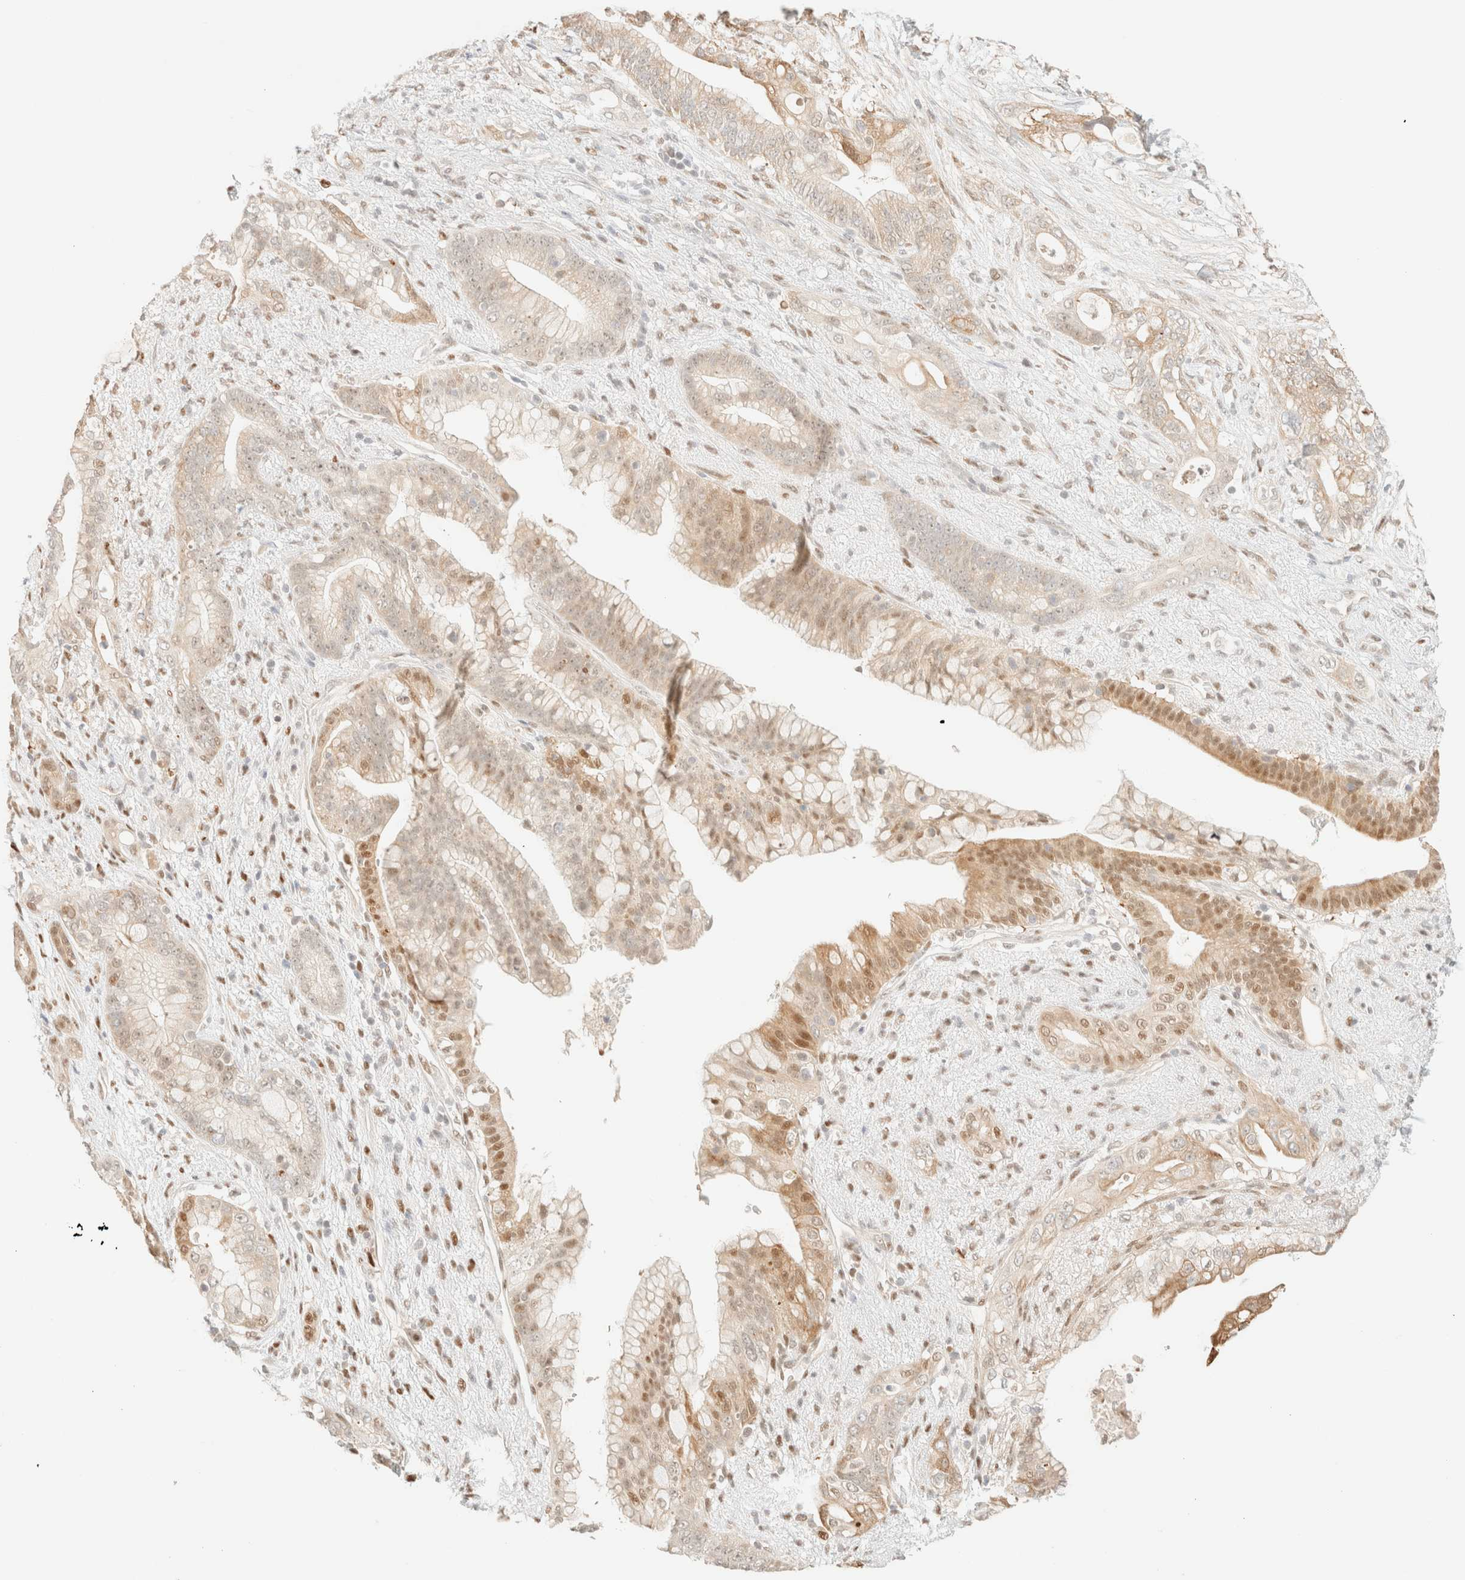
{"staining": {"intensity": "moderate", "quantity": ">75%", "location": "cytoplasmic/membranous,nuclear"}, "tissue": "pancreatic cancer", "cell_type": "Tumor cells", "image_type": "cancer", "snomed": [{"axis": "morphology", "description": "Adenocarcinoma, NOS"}, {"axis": "topography", "description": "Pancreas"}], "caption": "Pancreatic cancer (adenocarcinoma) stained with a brown dye reveals moderate cytoplasmic/membranous and nuclear positive positivity in approximately >75% of tumor cells.", "gene": "TSR1", "patient": {"sex": "male", "age": 53}}